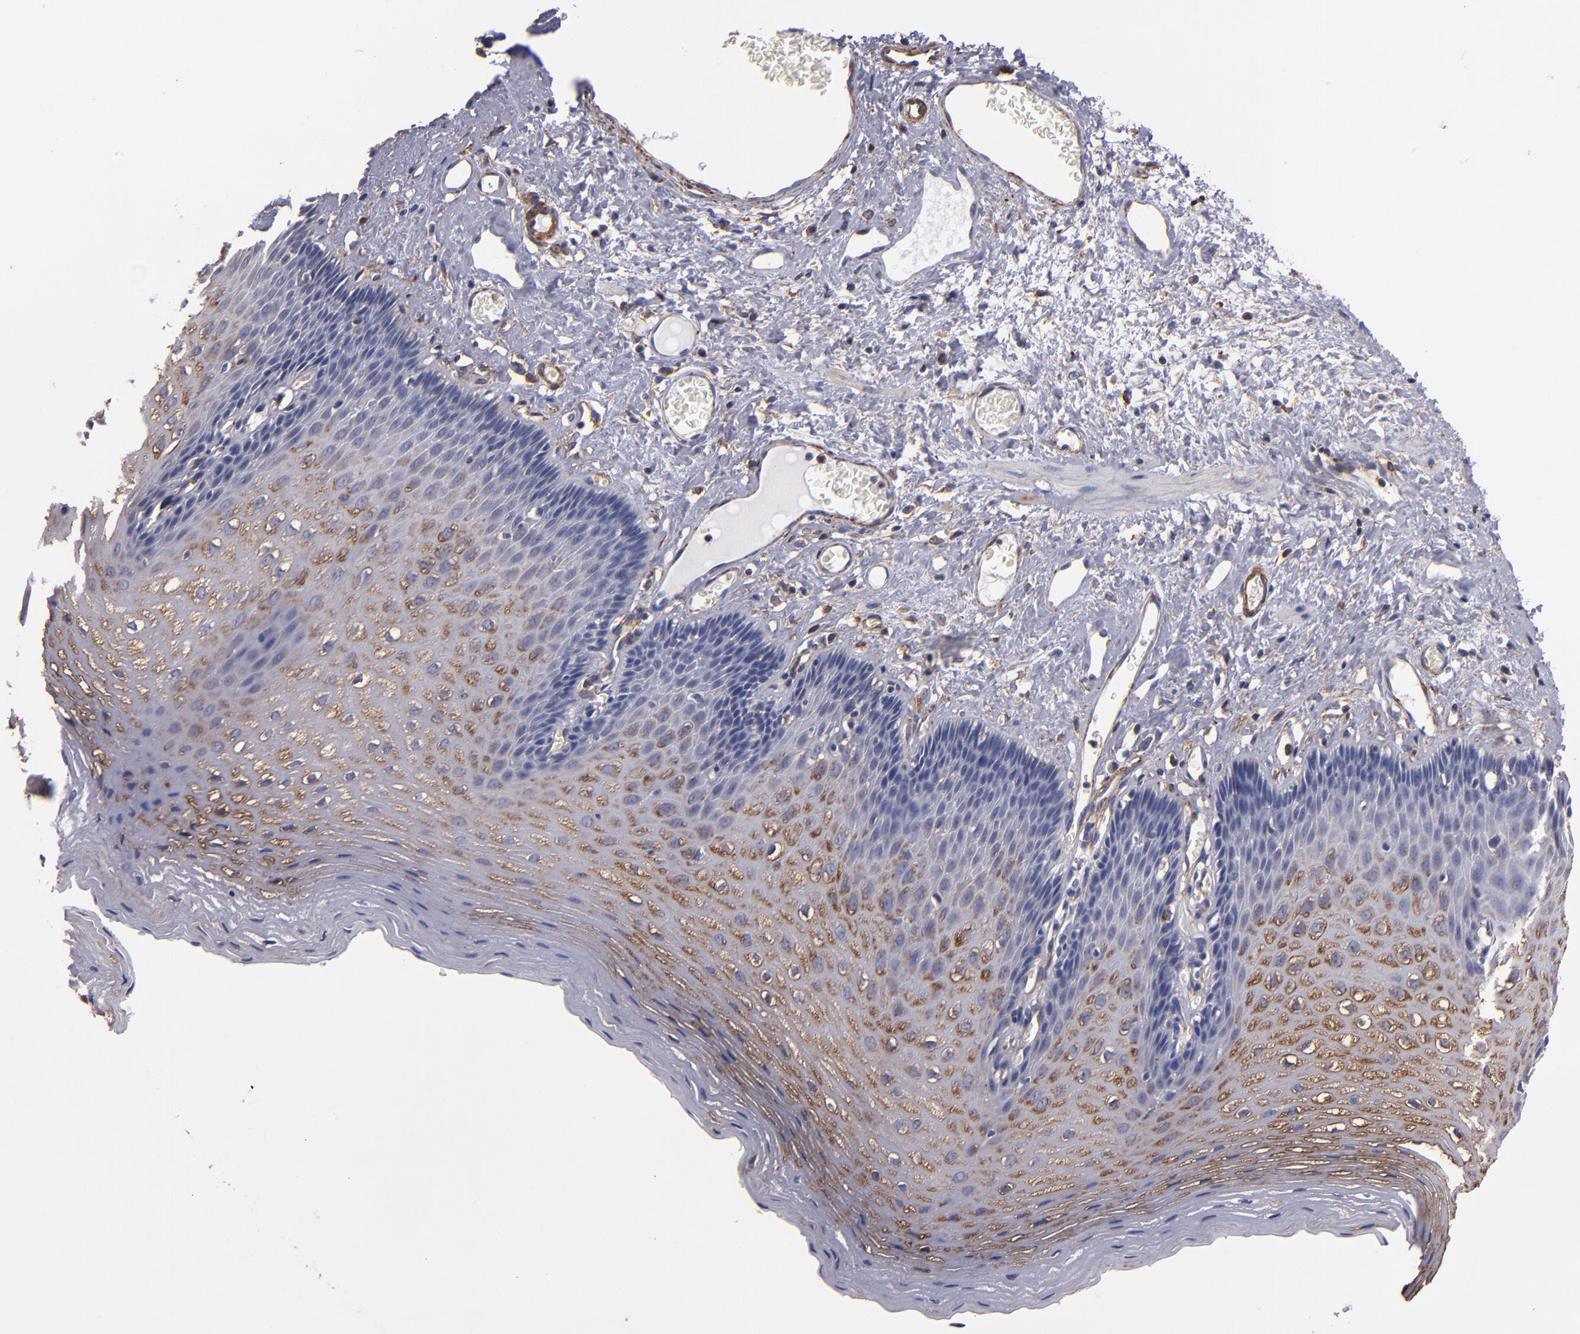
{"staining": {"intensity": "weak", "quantity": "25%-75%", "location": "cytoplasmic/membranous"}, "tissue": "esophagus", "cell_type": "Squamous epithelial cells", "image_type": "normal", "snomed": [{"axis": "morphology", "description": "Normal tissue, NOS"}, {"axis": "topography", "description": "Esophagus"}], "caption": "A histopathology image of human esophagus stained for a protein displays weak cytoplasmic/membranous brown staining in squamous epithelial cells. The staining was performed using DAB, with brown indicating positive protein expression. Nuclei are stained blue with hematoxylin.", "gene": "MVP", "patient": {"sex": "female", "age": 70}}